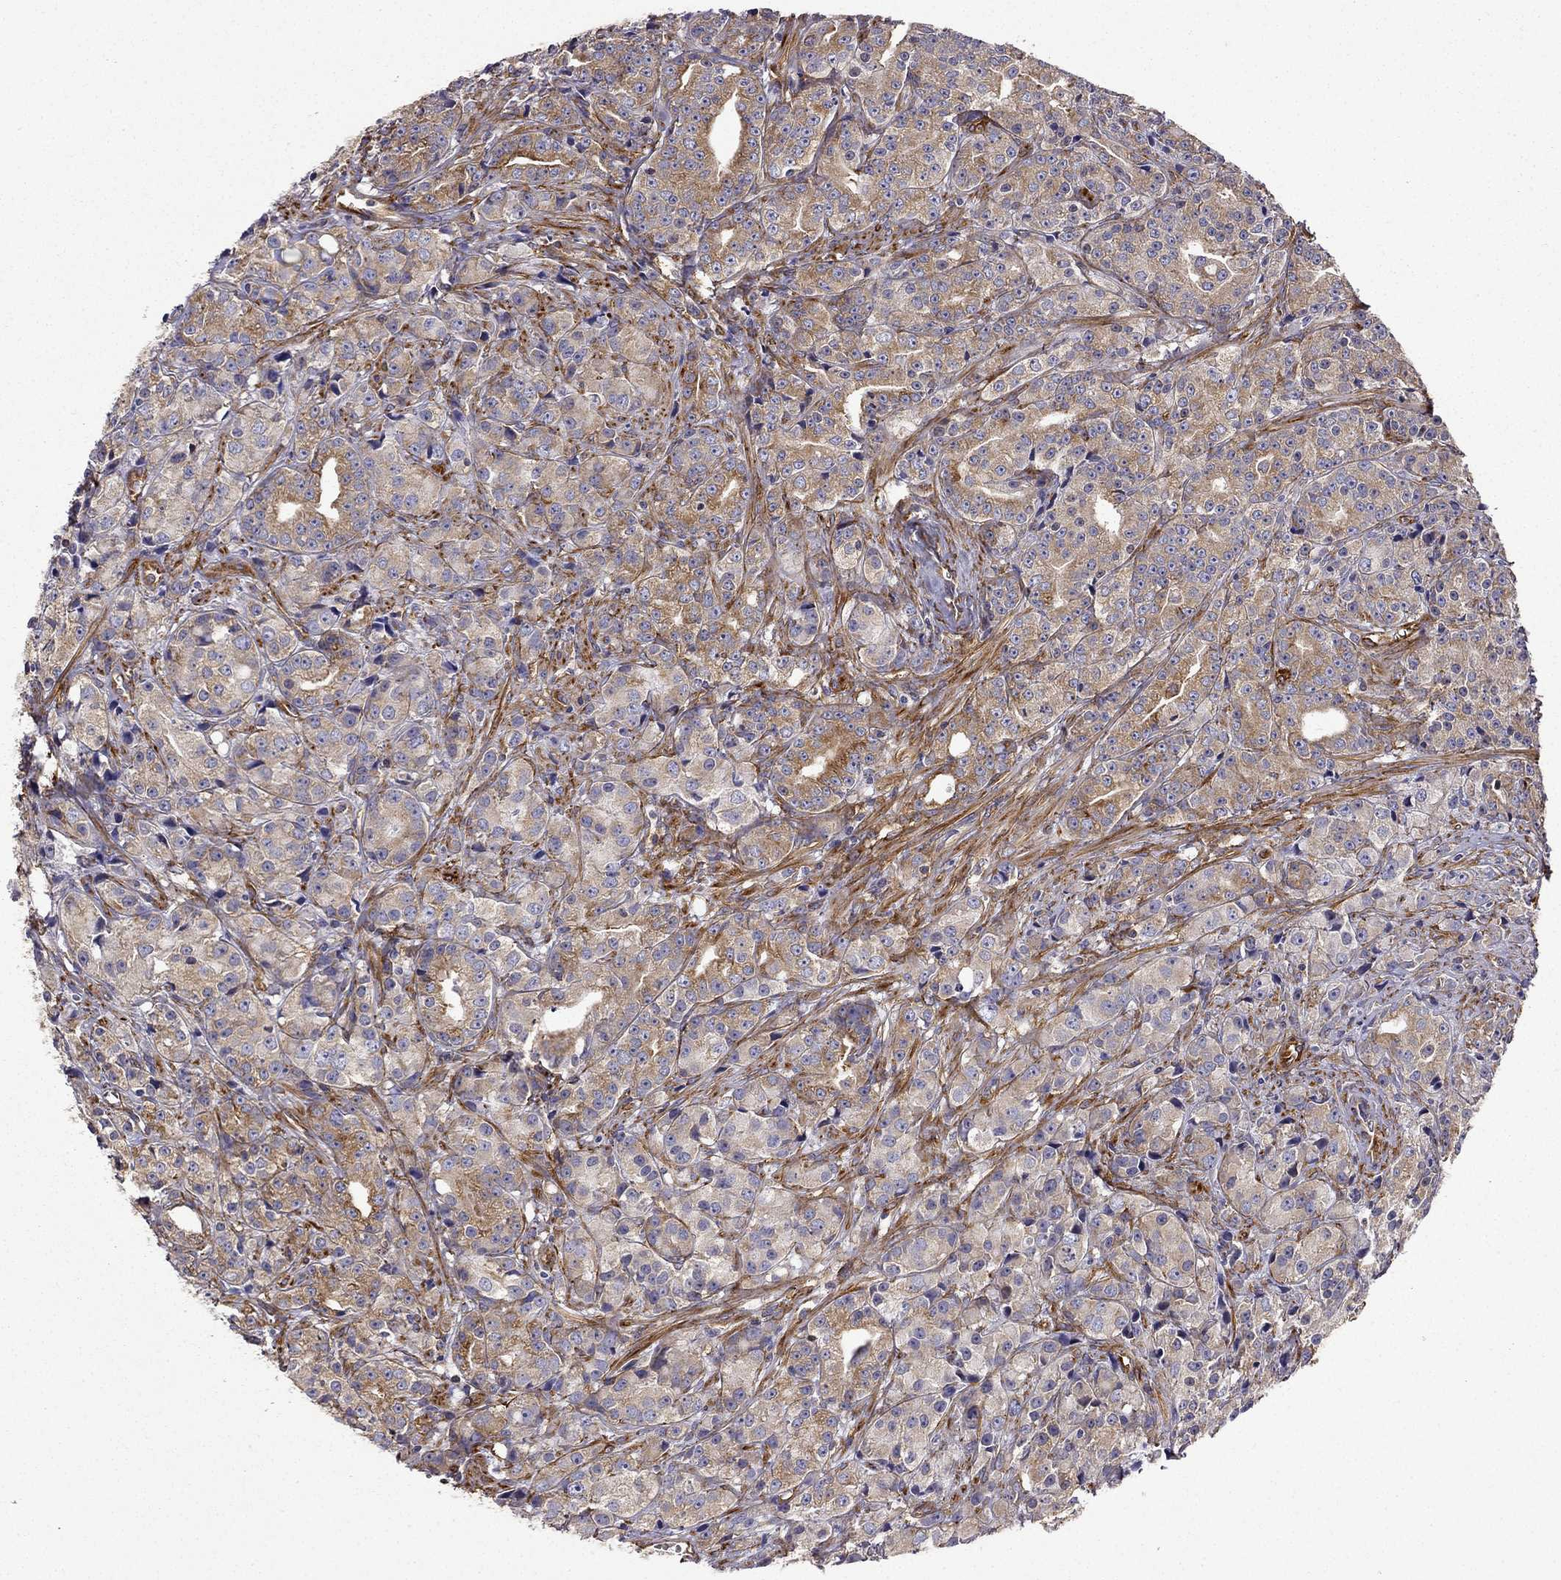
{"staining": {"intensity": "moderate", "quantity": ">75%", "location": "cytoplasmic/membranous"}, "tissue": "prostate cancer", "cell_type": "Tumor cells", "image_type": "cancer", "snomed": [{"axis": "morphology", "description": "Adenocarcinoma, Medium grade"}, {"axis": "topography", "description": "Prostate"}], "caption": "Protein staining of prostate cancer (adenocarcinoma (medium-grade)) tissue exhibits moderate cytoplasmic/membranous staining in approximately >75% of tumor cells. Ihc stains the protein in brown and the nuclei are stained blue.", "gene": "MAP4", "patient": {"sex": "male", "age": 74}}